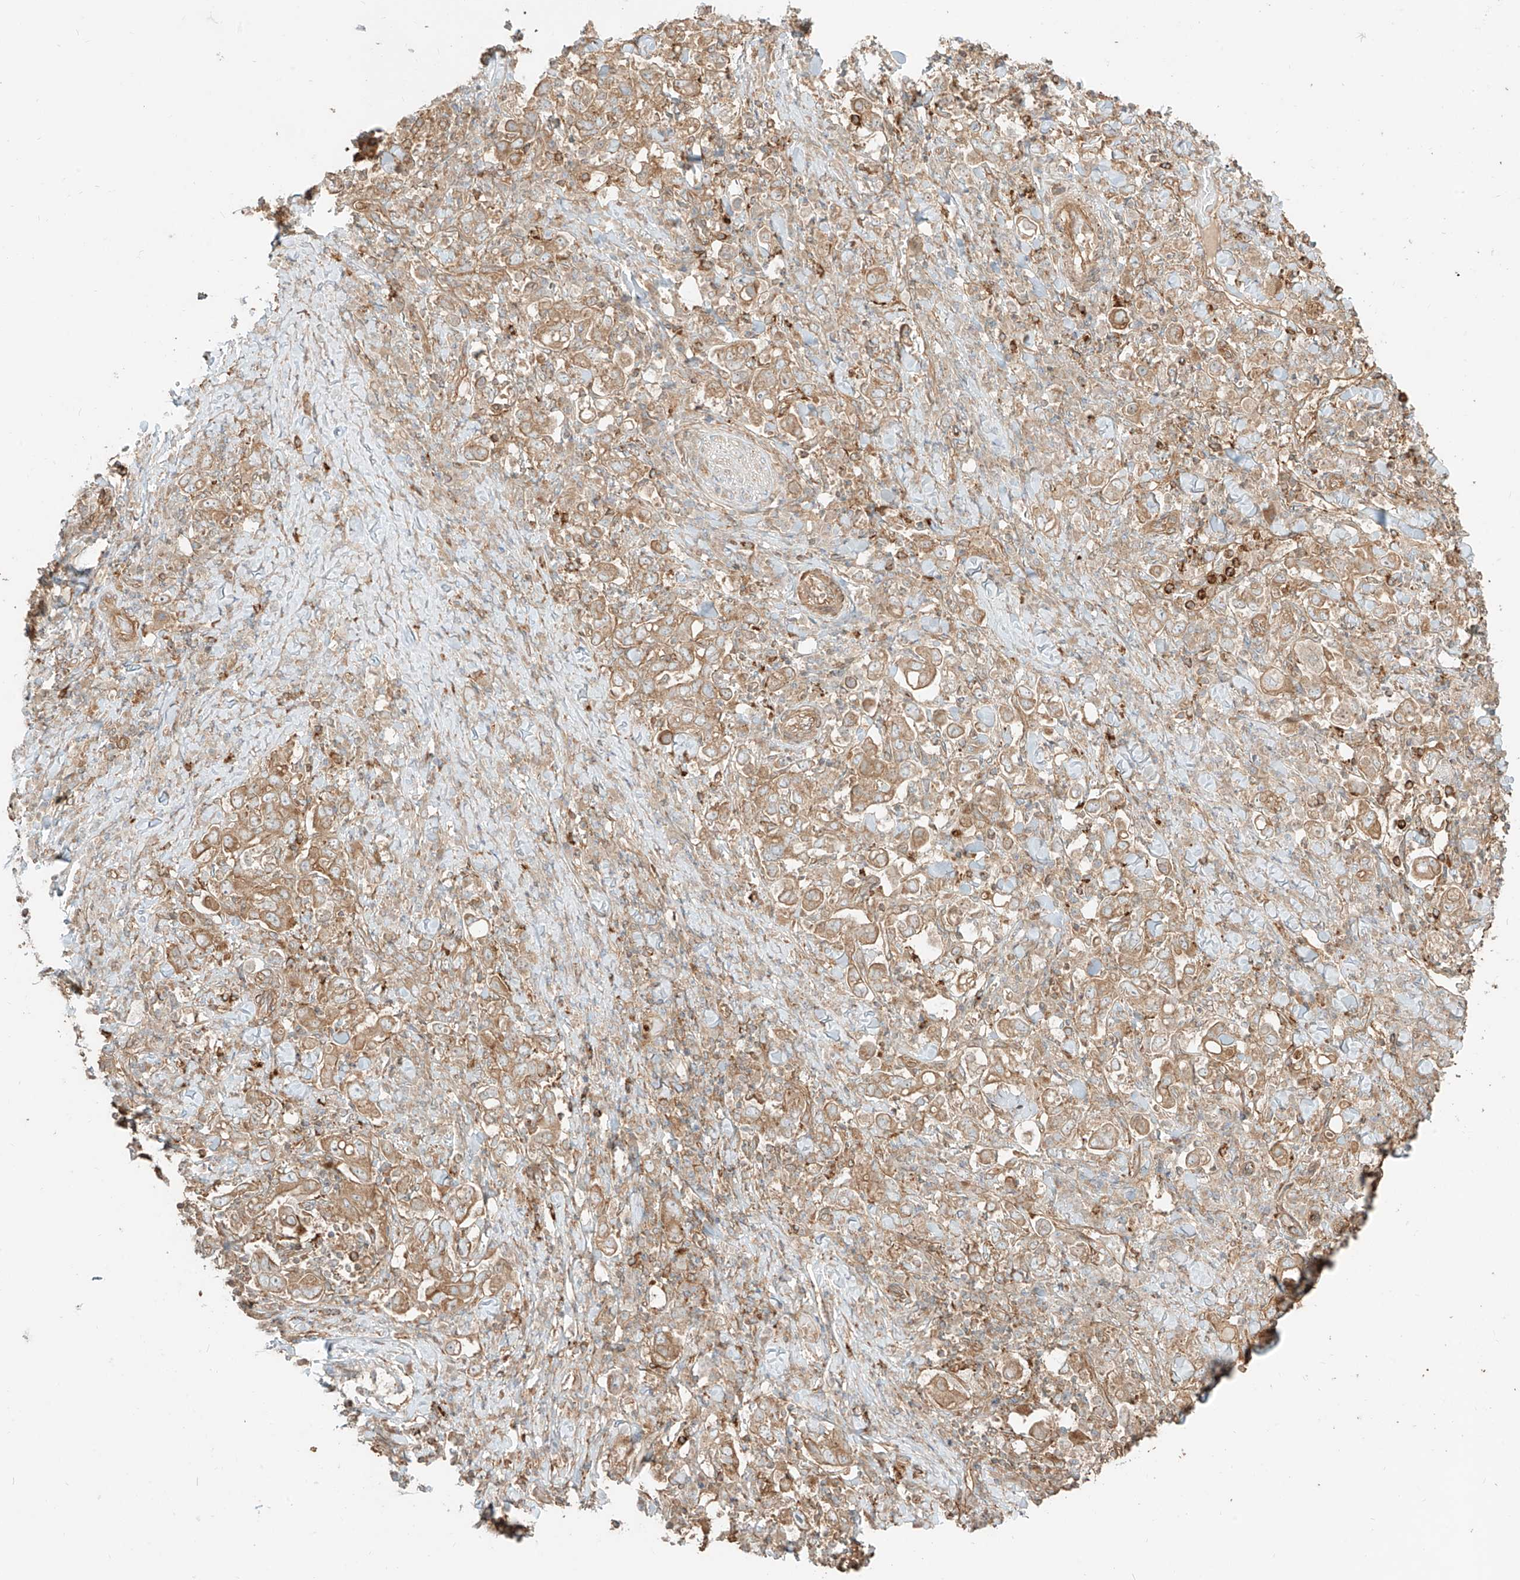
{"staining": {"intensity": "moderate", "quantity": ">75%", "location": "cytoplasmic/membranous"}, "tissue": "stomach cancer", "cell_type": "Tumor cells", "image_type": "cancer", "snomed": [{"axis": "morphology", "description": "Adenocarcinoma, NOS"}, {"axis": "topography", "description": "Stomach, upper"}], "caption": "Protein staining by immunohistochemistry shows moderate cytoplasmic/membranous positivity in about >75% of tumor cells in adenocarcinoma (stomach).", "gene": "CCDC115", "patient": {"sex": "male", "age": 62}}